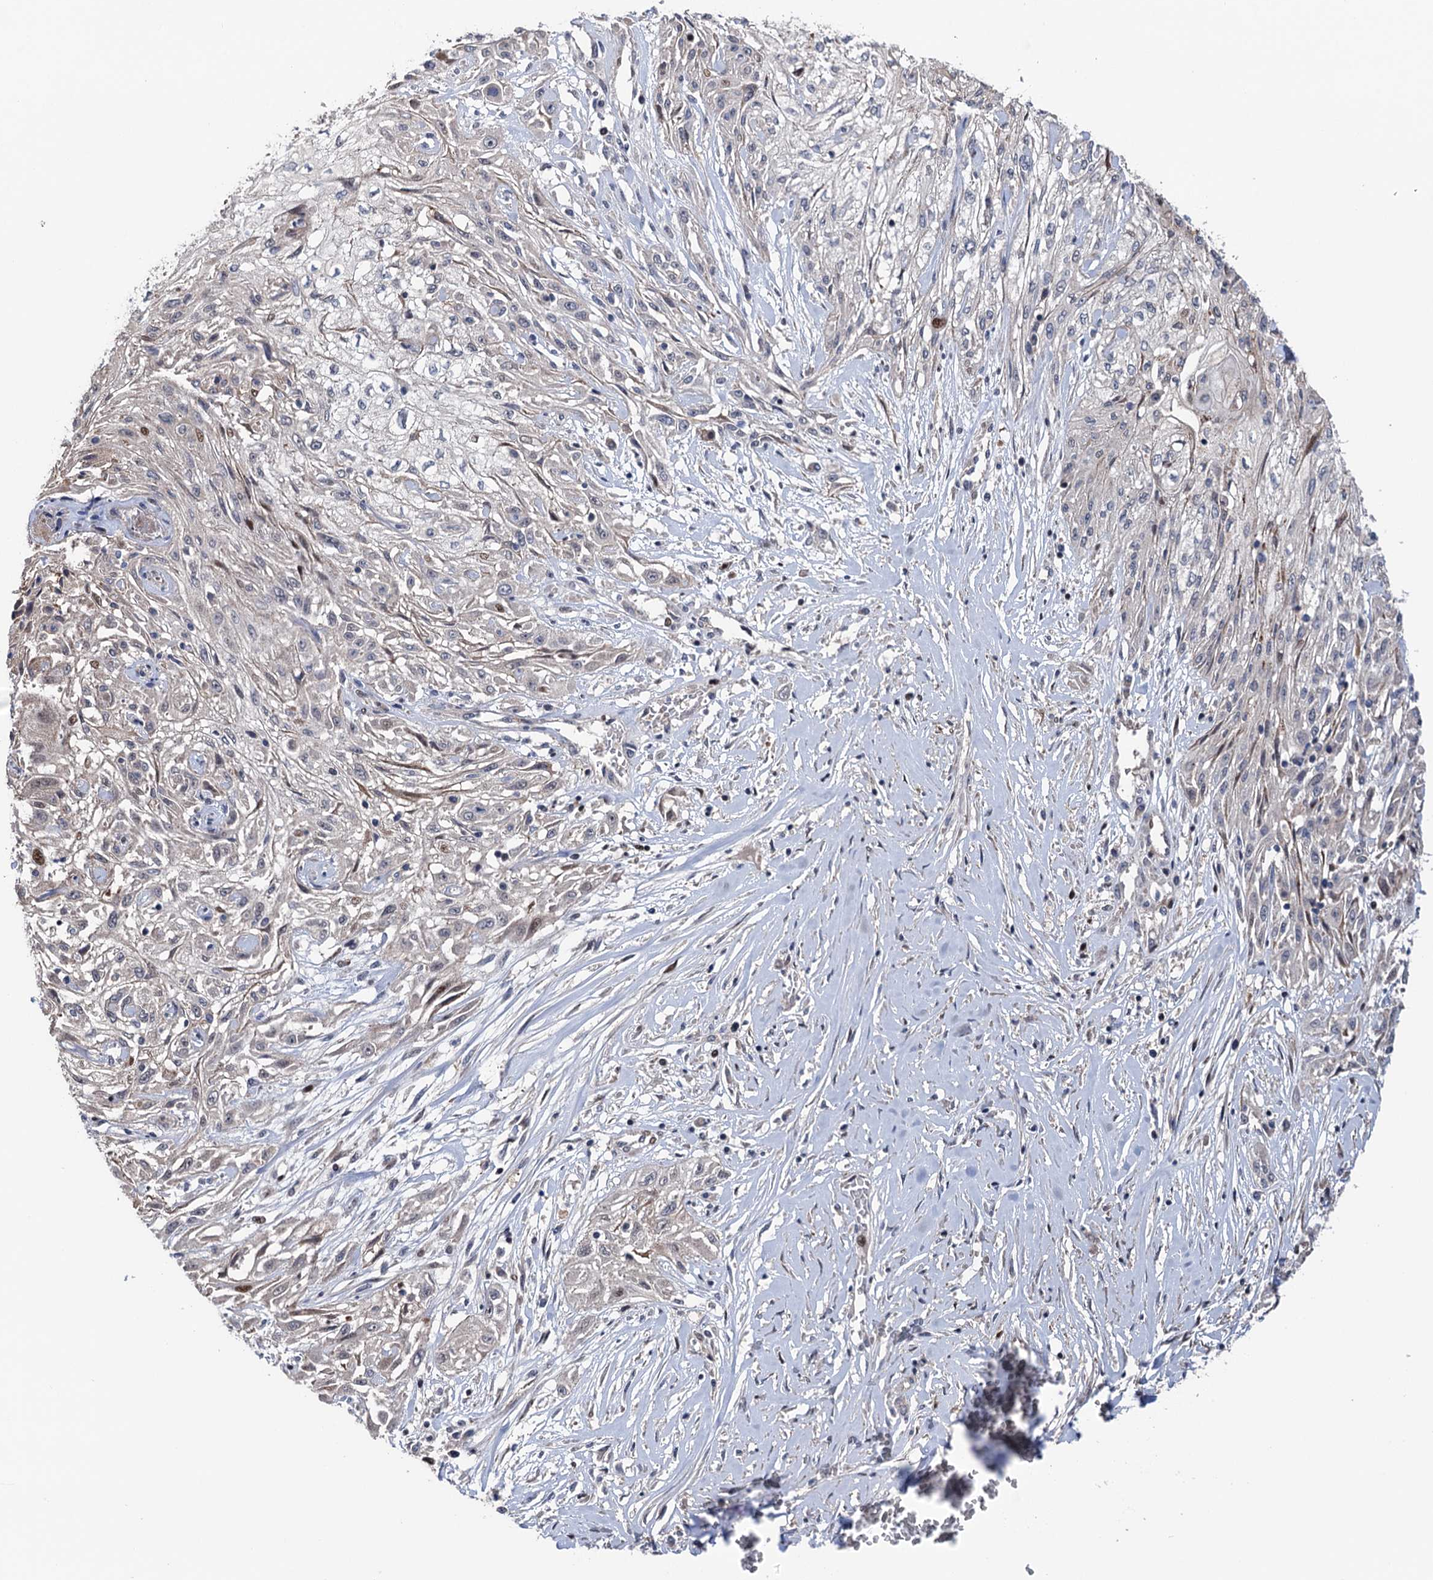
{"staining": {"intensity": "negative", "quantity": "none", "location": "none"}, "tissue": "skin cancer", "cell_type": "Tumor cells", "image_type": "cancer", "snomed": [{"axis": "morphology", "description": "Squamous cell carcinoma, NOS"}, {"axis": "morphology", "description": "Squamous cell carcinoma, metastatic, NOS"}, {"axis": "topography", "description": "Skin"}, {"axis": "topography", "description": "Lymph node"}], "caption": "Immunohistochemistry (IHC) micrograph of human squamous cell carcinoma (skin) stained for a protein (brown), which exhibits no staining in tumor cells.", "gene": "UBR1", "patient": {"sex": "male", "age": 75}}